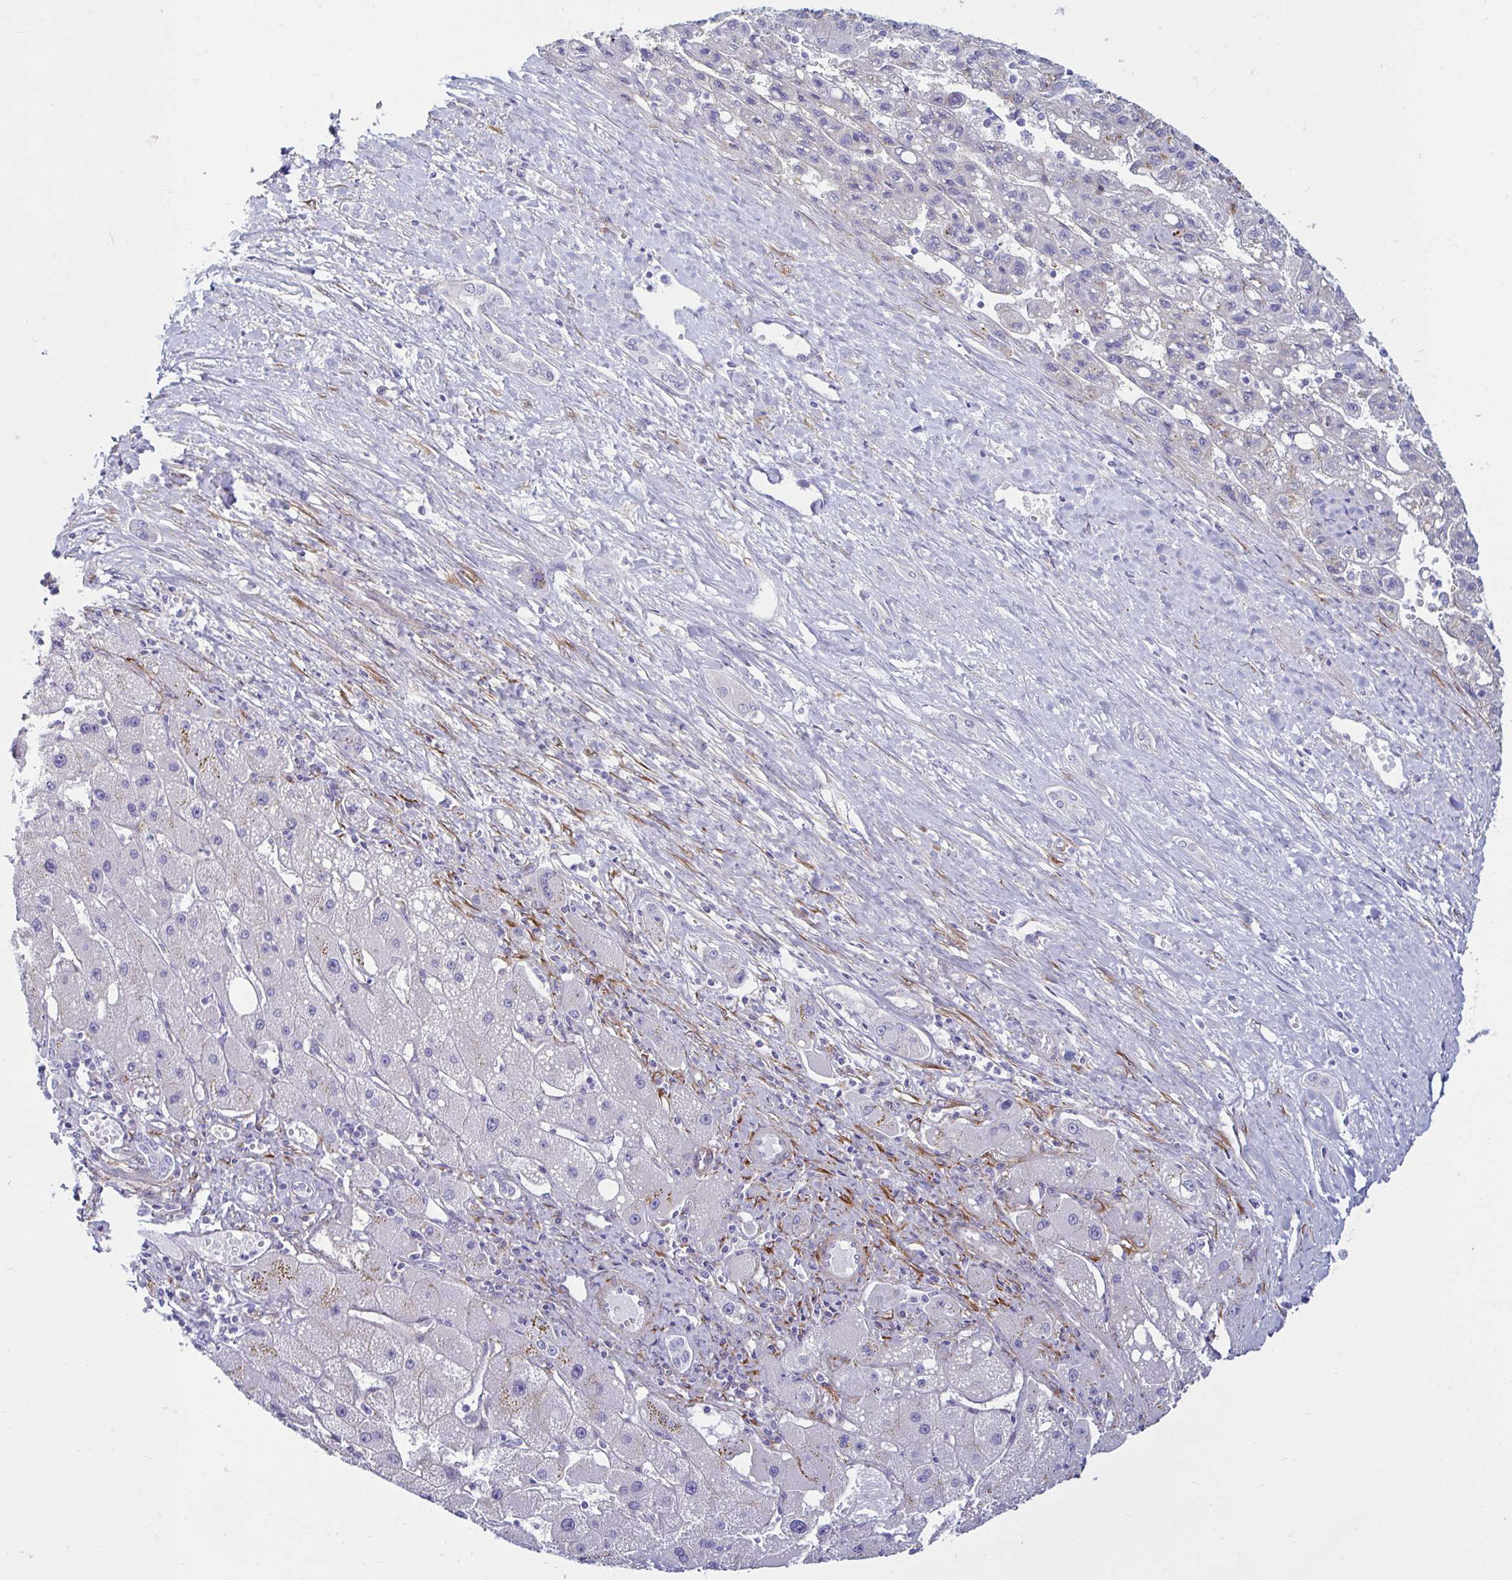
{"staining": {"intensity": "negative", "quantity": "none", "location": "none"}, "tissue": "renal cancer", "cell_type": "Tumor cells", "image_type": "cancer", "snomed": [{"axis": "morphology", "description": "Adenocarcinoma, NOS"}, {"axis": "topography", "description": "Kidney"}], "caption": "Renal cancer was stained to show a protein in brown. There is no significant staining in tumor cells.", "gene": "ANKRD62", "patient": {"sex": "male", "age": 59}}